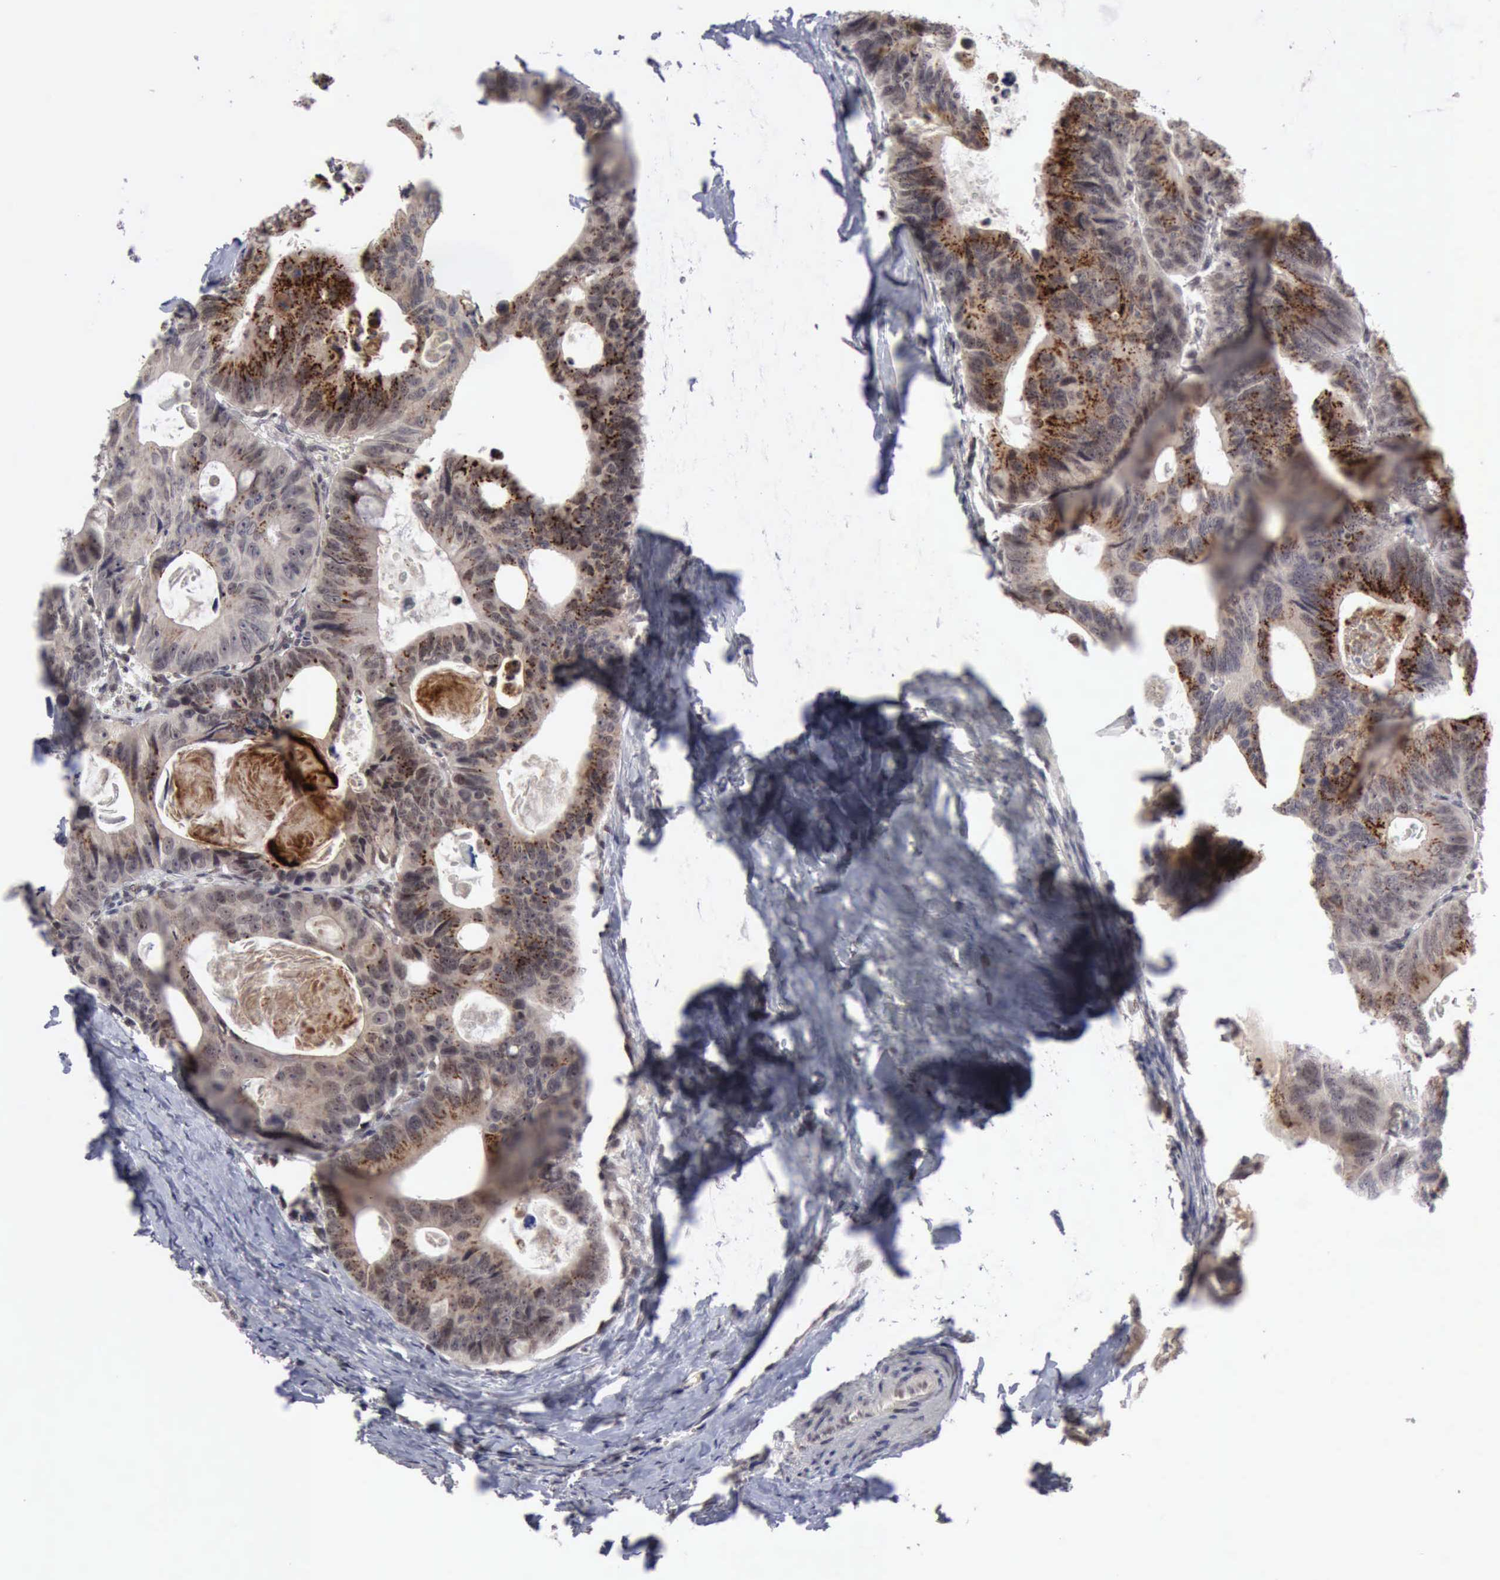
{"staining": {"intensity": "moderate", "quantity": ">75%", "location": "cytoplasmic/membranous"}, "tissue": "colorectal cancer", "cell_type": "Tumor cells", "image_type": "cancer", "snomed": [{"axis": "morphology", "description": "Adenocarcinoma, NOS"}, {"axis": "topography", "description": "Colon"}], "caption": "Immunohistochemistry image of neoplastic tissue: adenocarcinoma (colorectal) stained using IHC demonstrates medium levels of moderate protein expression localized specifically in the cytoplasmic/membranous of tumor cells, appearing as a cytoplasmic/membranous brown color.", "gene": "CDKN2A", "patient": {"sex": "female", "age": 55}}